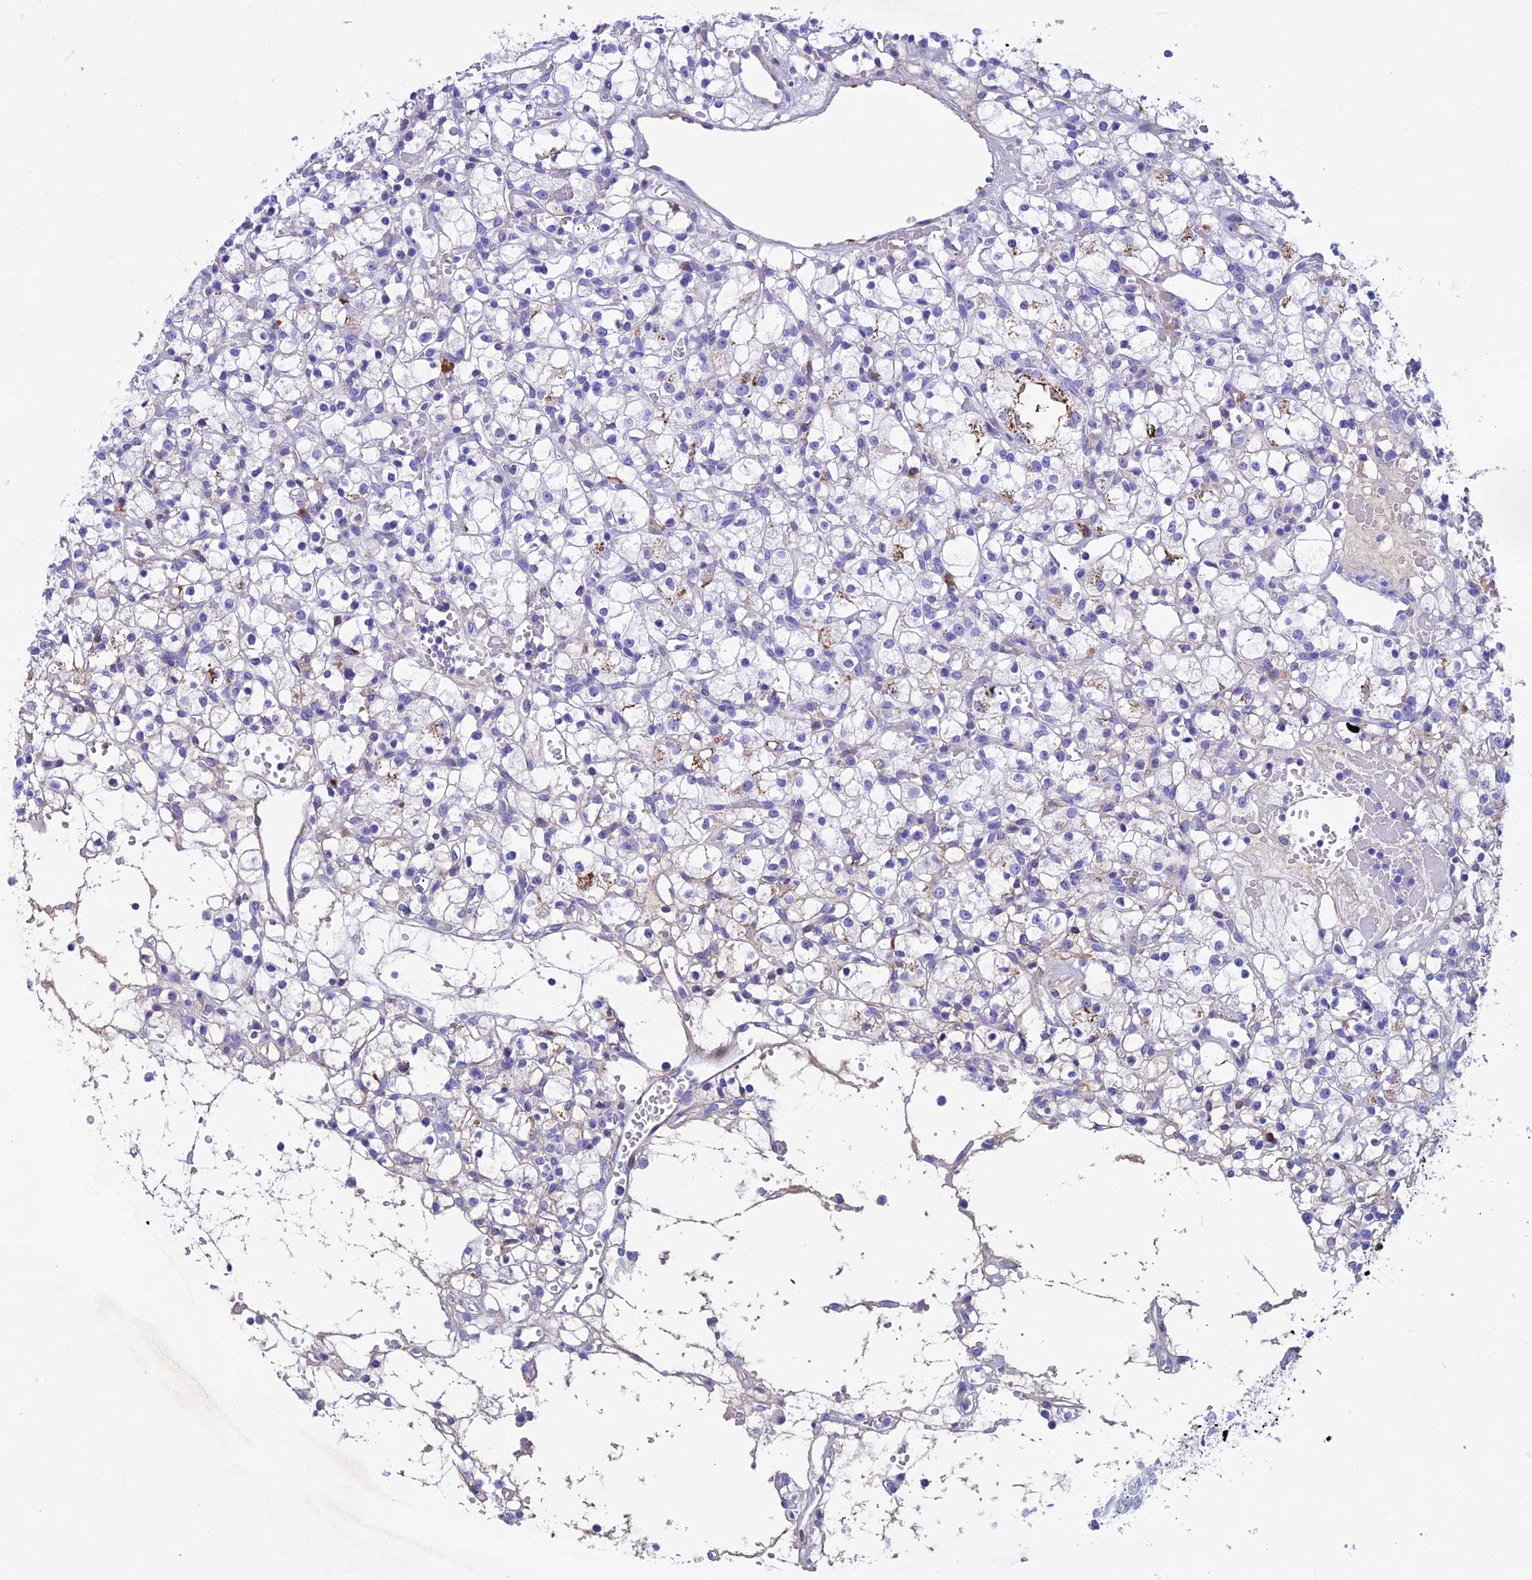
{"staining": {"intensity": "negative", "quantity": "none", "location": "none"}, "tissue": "renal cancer", "cell_type": "Tumor cells", "image_type": "cancer", "snomed": [{"axis": "morphology", "description": "Adenocarcinoma, NOS"}, {"axis": "topography", "description": "Kidney"}], "caption": "Tumor cells show no significant expression in renal cancer.", "gene": "IGSF6", "patient": {"sex": "female", "age": 59}}